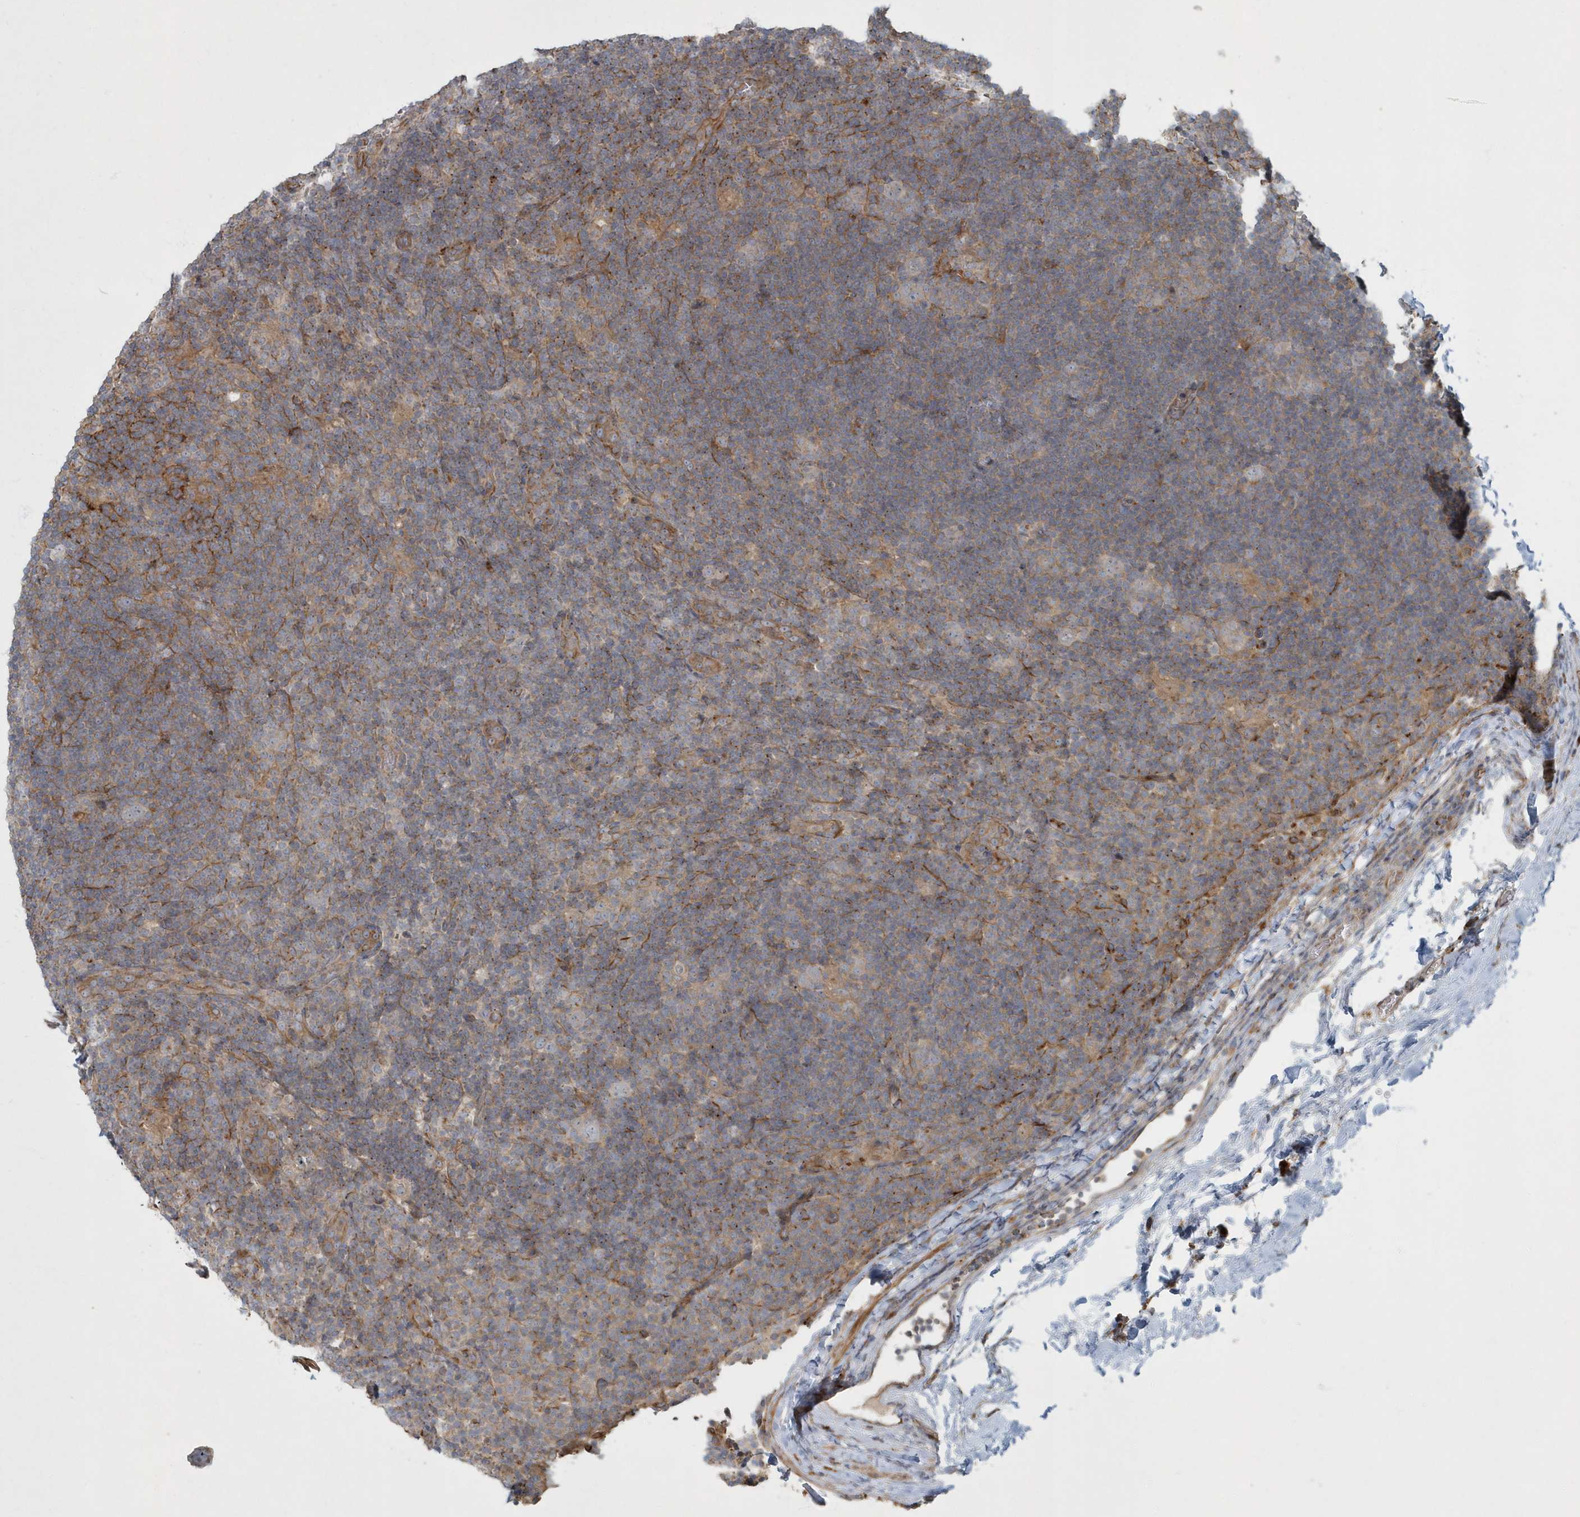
{"staining": {"intensity": "negative", "quantity": "none", "location": "none"}, "tissue": "lymphoma", "cell_type": "Tumor cells", "image_type": "cancer", "snomed": [{"axis": "morphology", "description": "Hodgkin's disease, NOS"}, {"axis": "topography", "description": "Lymph node"}], "caption": "Tumor cells show no significant expression in Hodgkin's disease.", "gene": "ARHGEF38", "patient": {"sex": "female", "age": 57}}